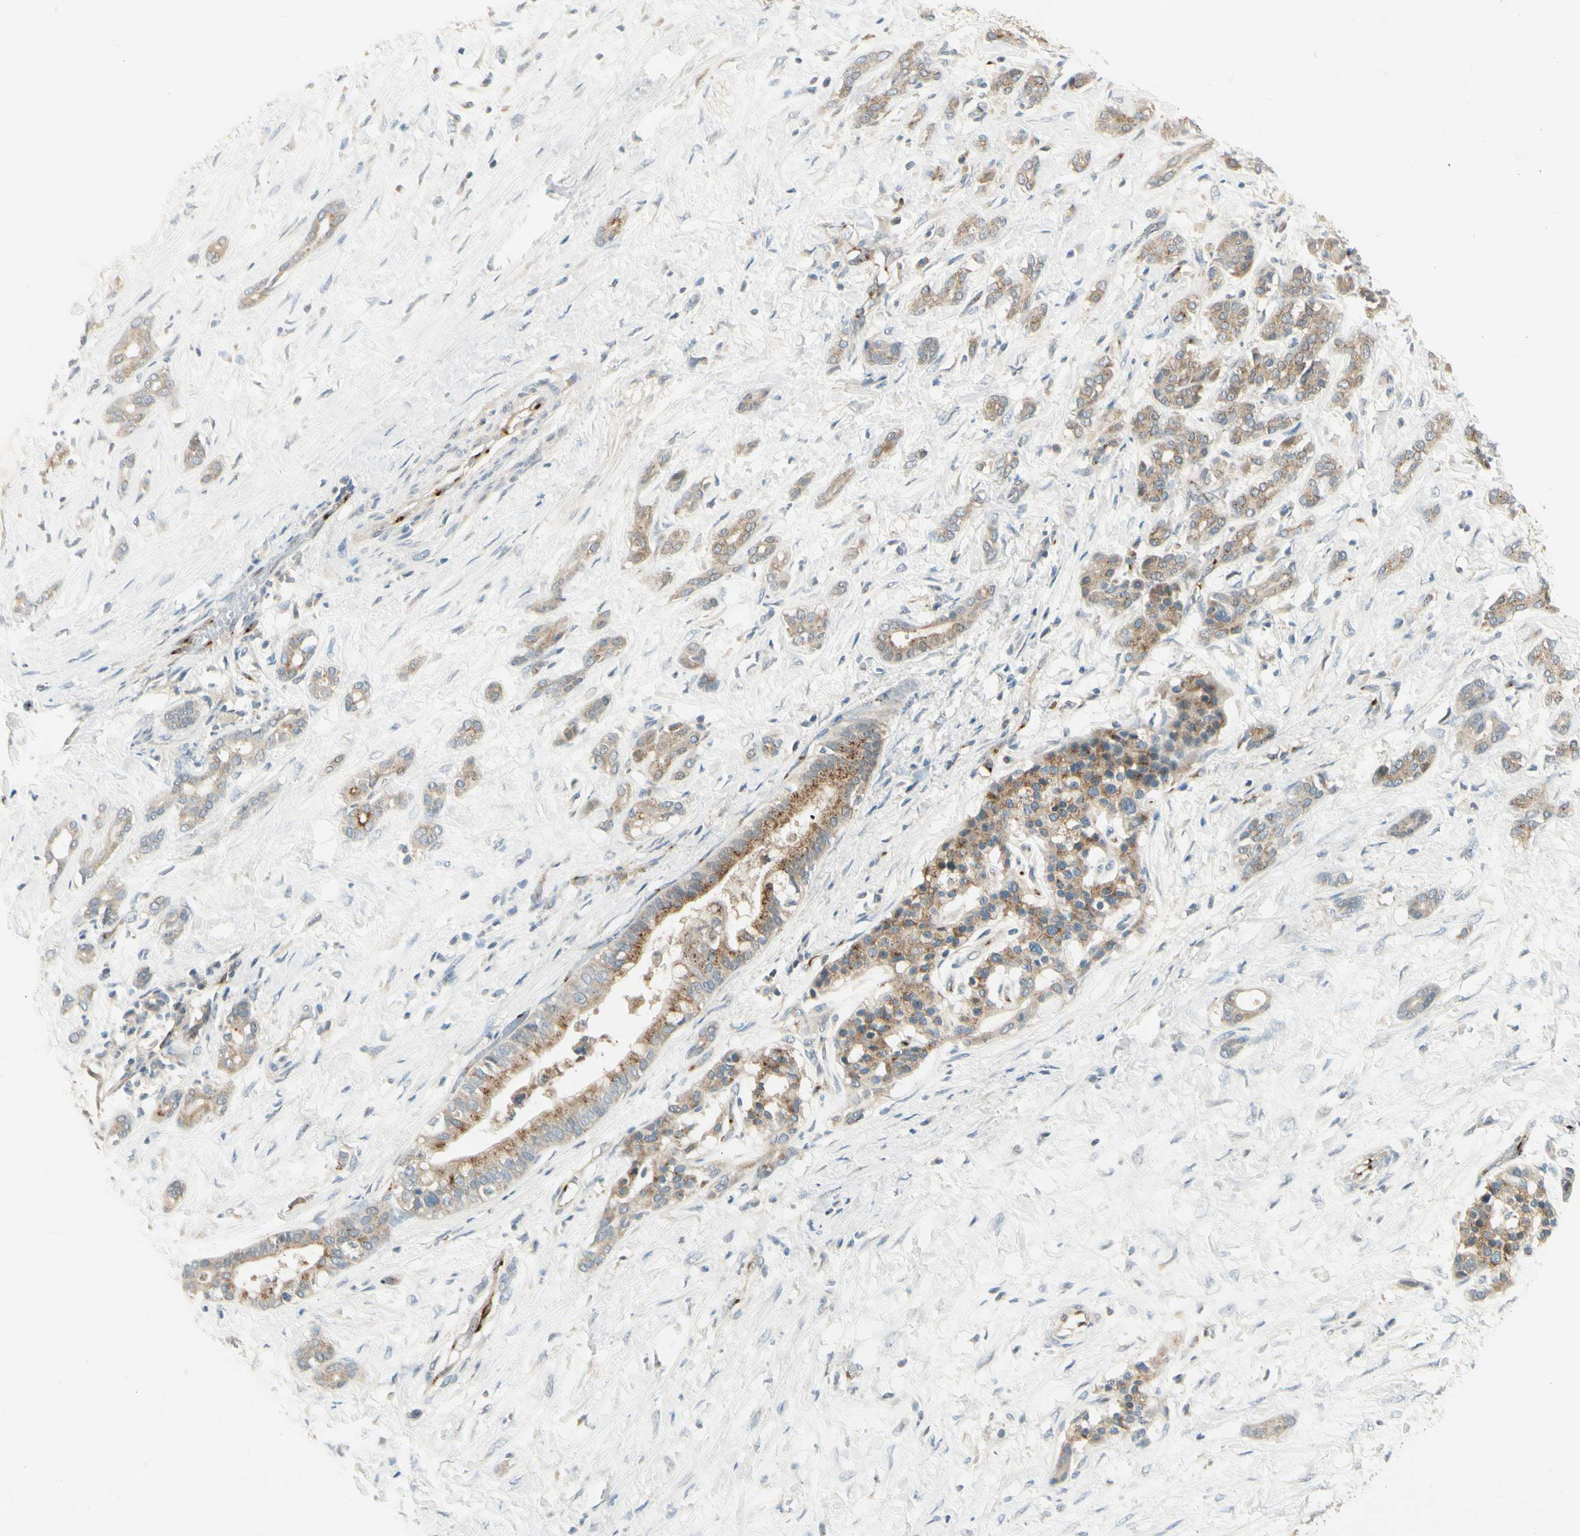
{"staining": {"intensity": "moderate", "quantity": ">75%", "location": "cytoplasmic/membranous"}, "tissue": "pancreatic cancer", "cell_type": "Tumor cells", "image_type": "cancer", "snomed": [{"axis": "morphology", "description": "Adenocarcinoma, NOS"}, {"axis": "topography", "description": "Pancreas"}], "caption": "There is medium levels of moderate cytoplasmic/membranous expression in tumor cells of pancreatic cancer, as demonstrated by immunohistochemical staining (brown color).", "gene": "MANSC1", "patient": {"sex": "male", "age": 41}}